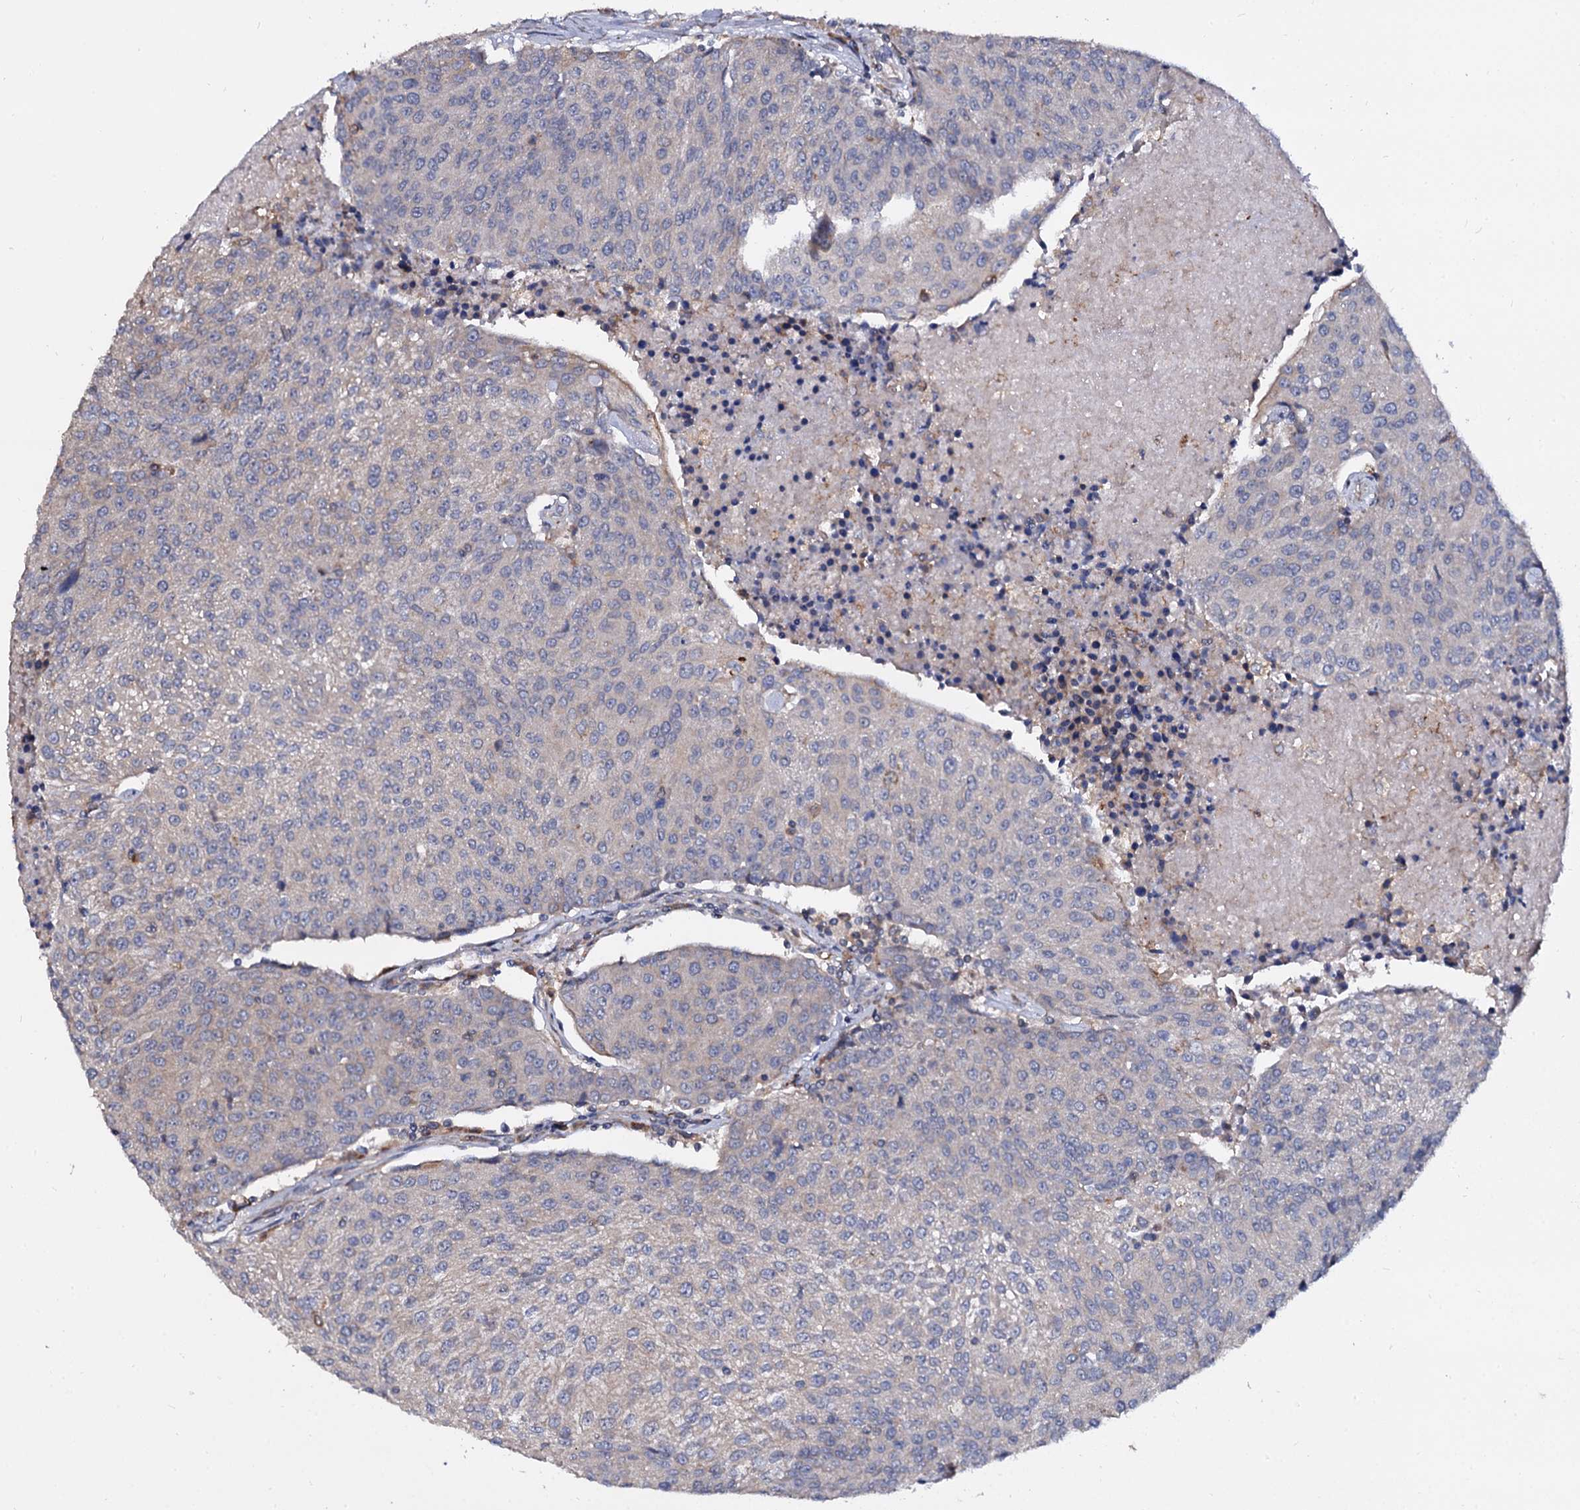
{"staining": {"intensity": "negative", "quantity": "none", "location": "none"}, "tissue": "urothelial cancer", "cell_type": "Tumor cells", "image_type": "cancer", "snomed": [{"axis": "morphology", "description": "Urothelial carcinoma, High grade"}, {"axis": "topography", "description": "Urinary bladder"}], "caption": "The IHC image has no significant positivity in tumor cells of urothelial carcinoma (high-grade) tissue.", "gene": "ANKRD13A", "patient": {"sex": "female", "age": 85}}